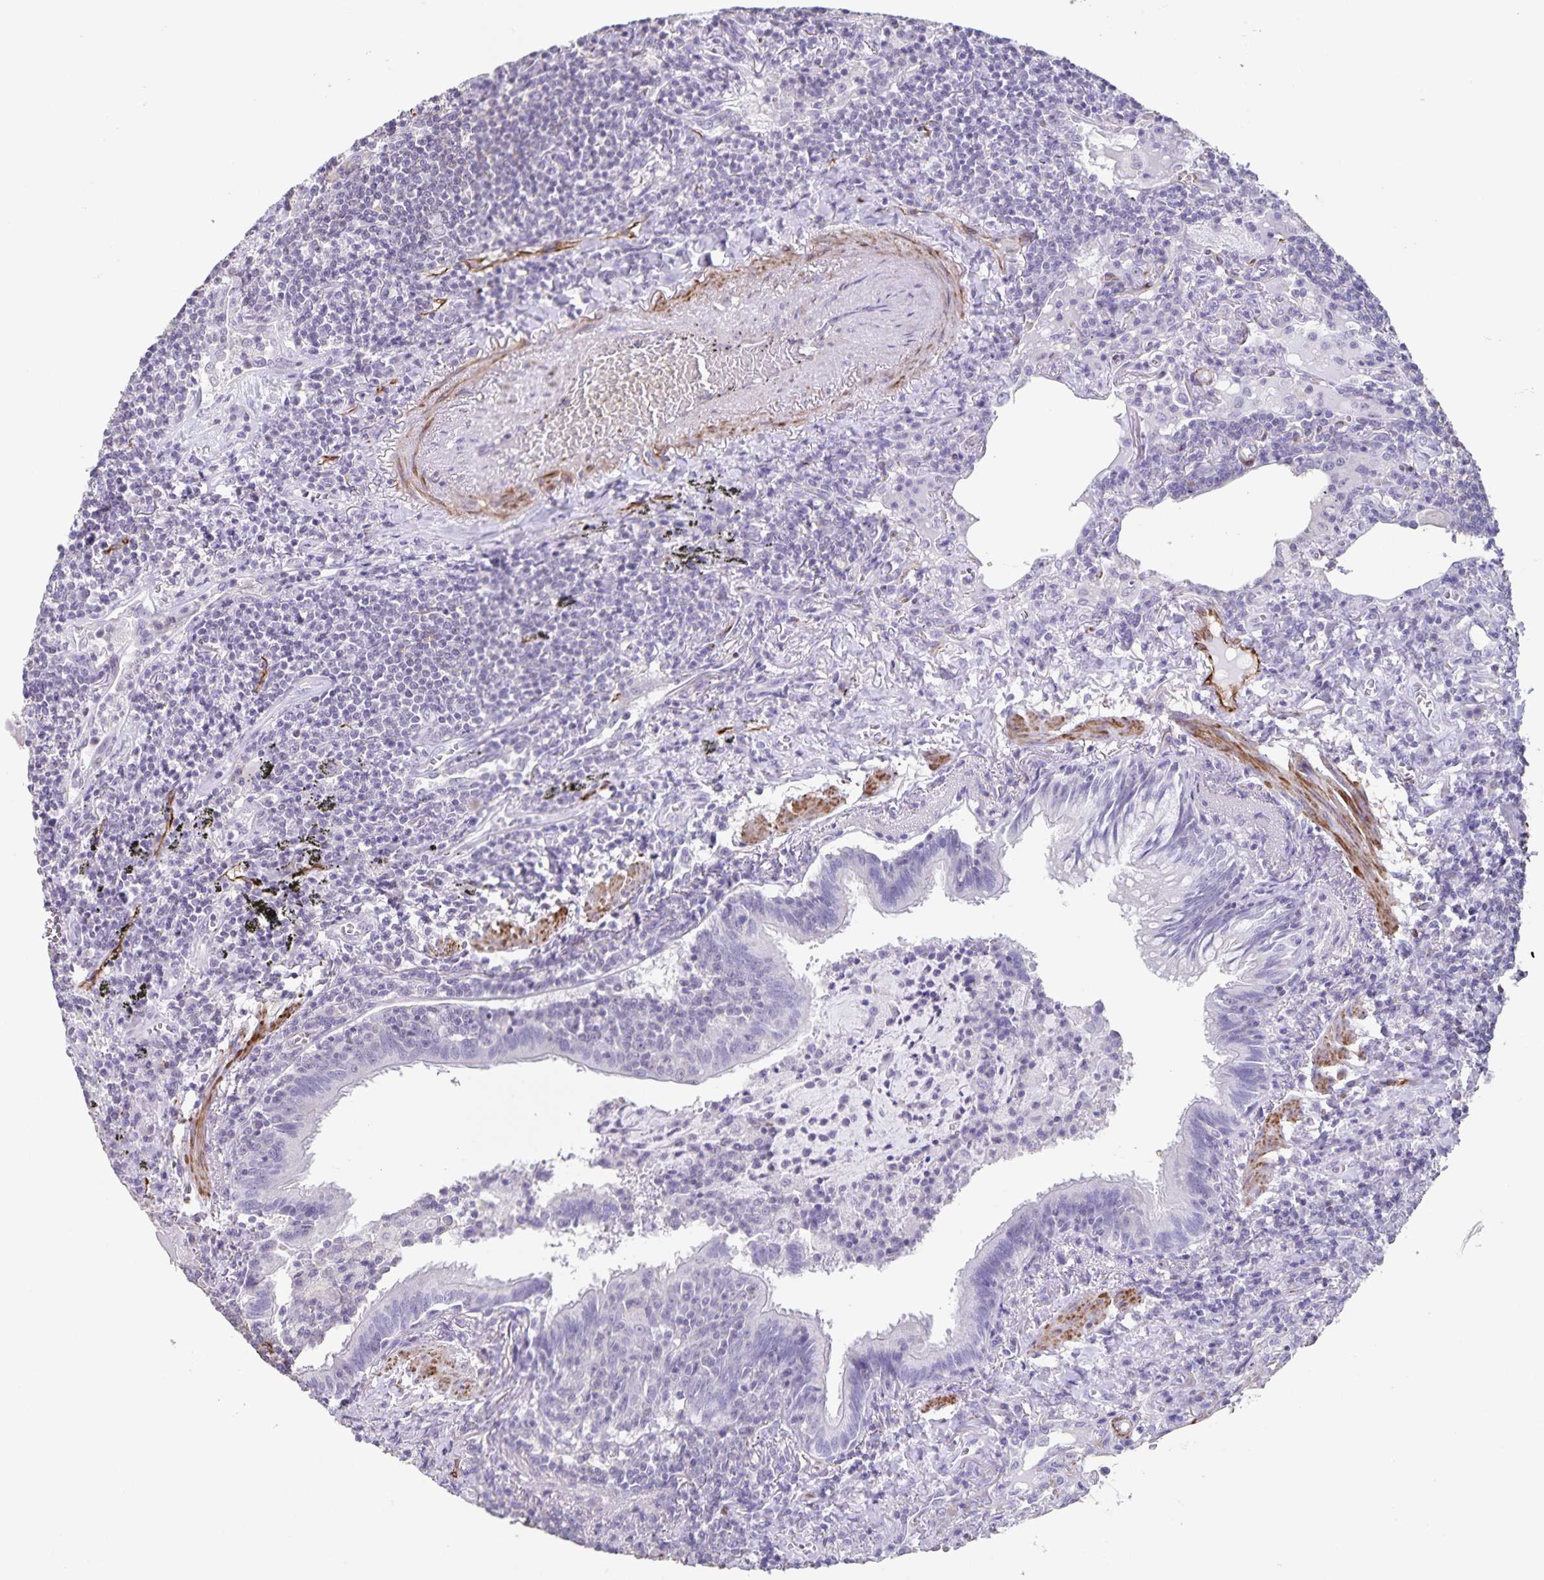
{"staining": {"intensity": "negative", "quantity": "none", "location": "none"}, "tissue": "lymphoma", "cell_type": "Tumor cells", "image_type": "cancer", "snomed": [{"axis": "morphology", "description": "Malignant lymphoma, non-Hodgkin's type, Low grade"}, {"axis": "topography", "description": "Lung"}], "caption": "Protein analysis of low-grade malignant lymphoma, non-Hodgkin's type displays no significant expression in tumor cells.", "gene": "SYNM", "patient": {"sex": "female", "age": 71}}